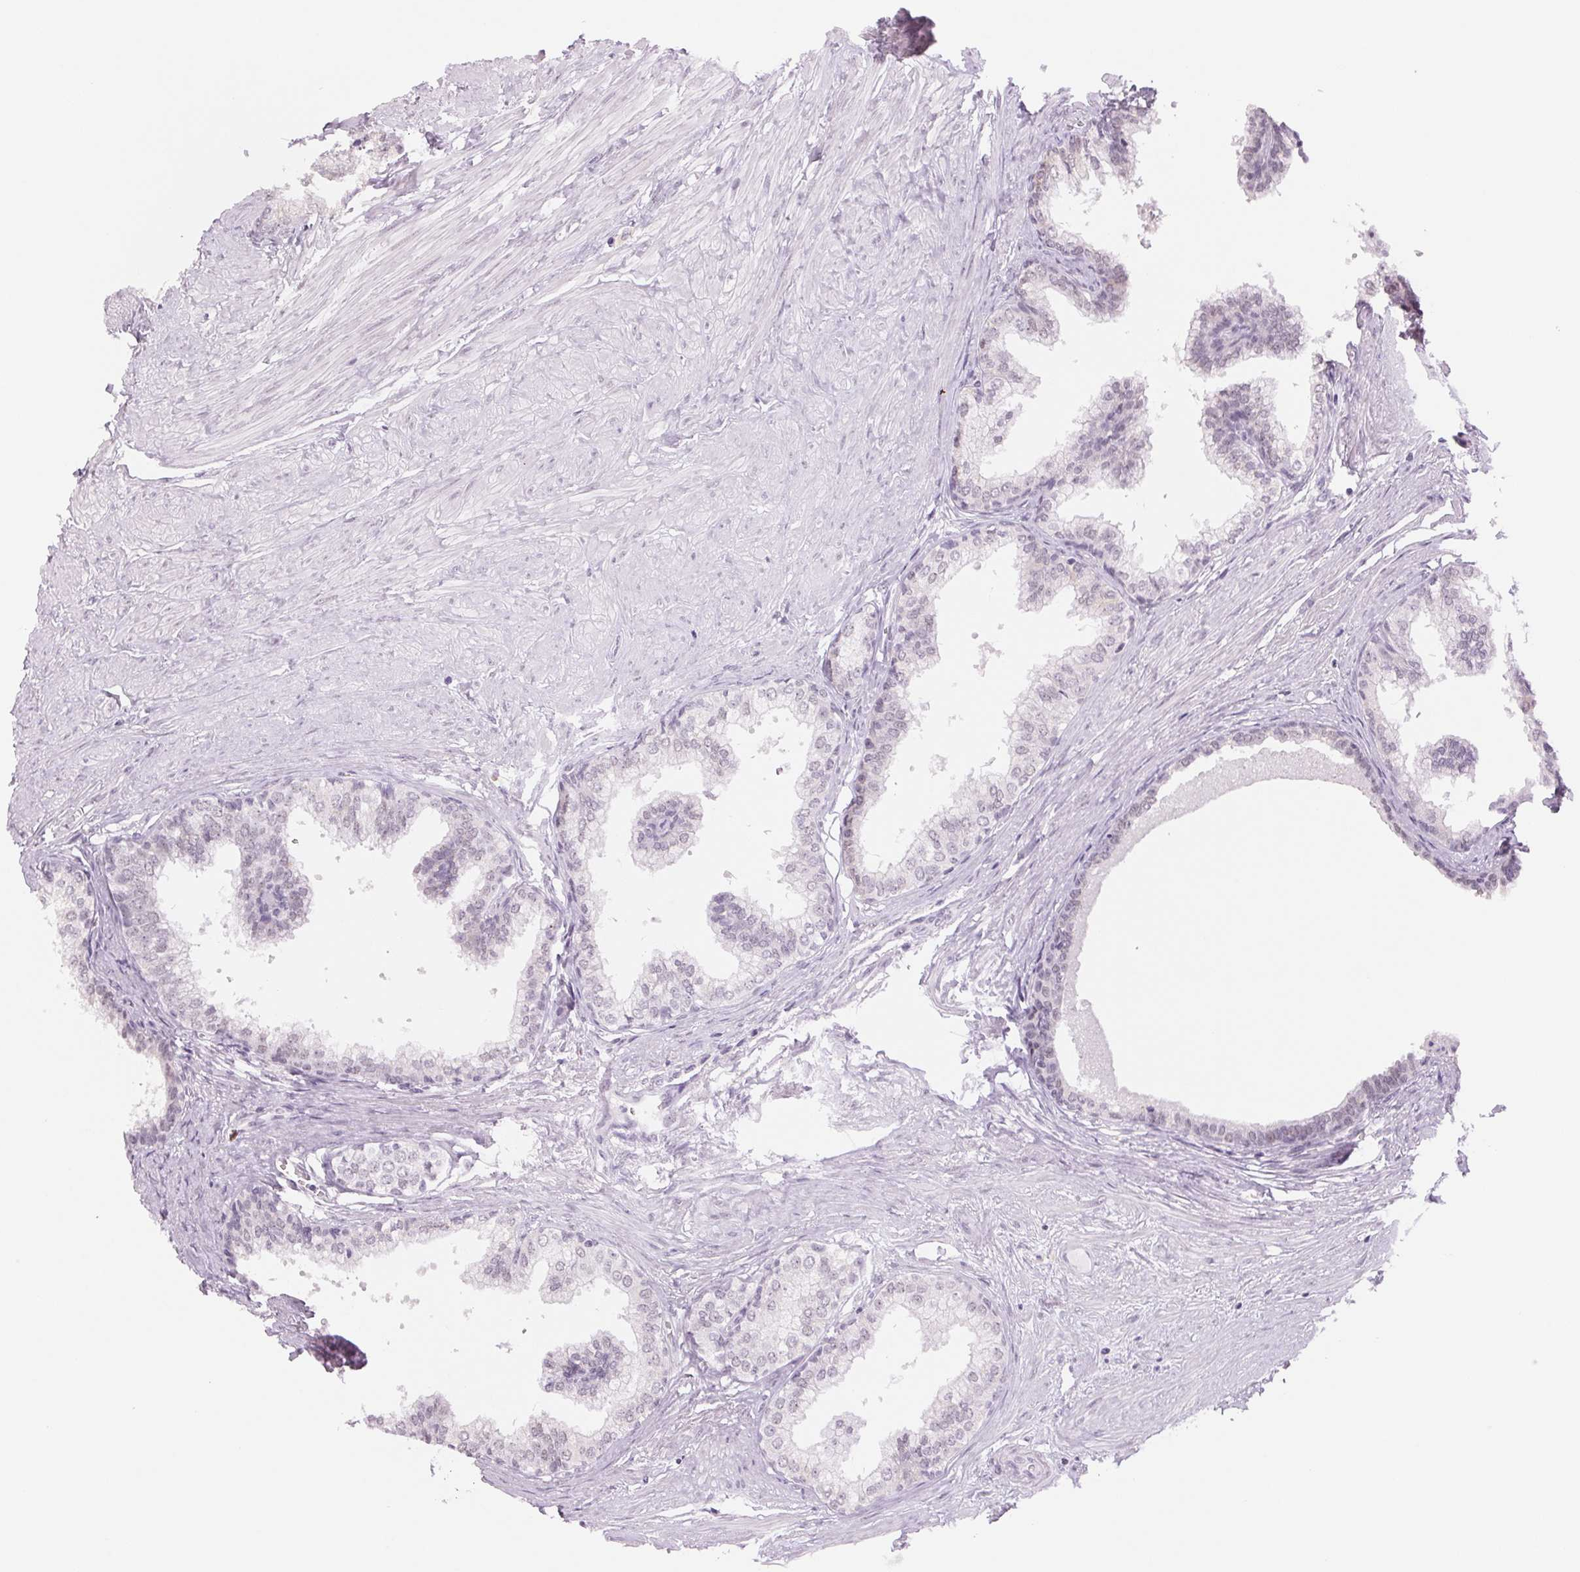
{"staining": {"intensity": "weak", "quantity": "25%-75%", "location": "nuclear"}, "tissue": "prostate", "cell_type": "Glandular cells", "image_type": "normal", "snomed": [{"axis": "morphology", "description": "Normal tissue, NOS"}, {"axis": "topography", "description": "Prostate"}, {"axis": "topography", "description": "Peripheral nerve tissue"}], "caption": "About 25%-75% of glandular cells in normal human prostate reveal weak nuclear protein expression as visualized by brown immunohistochemical staining.", "gene": "ZC3H14", "patient": {"sex": "male", "age": 55}}